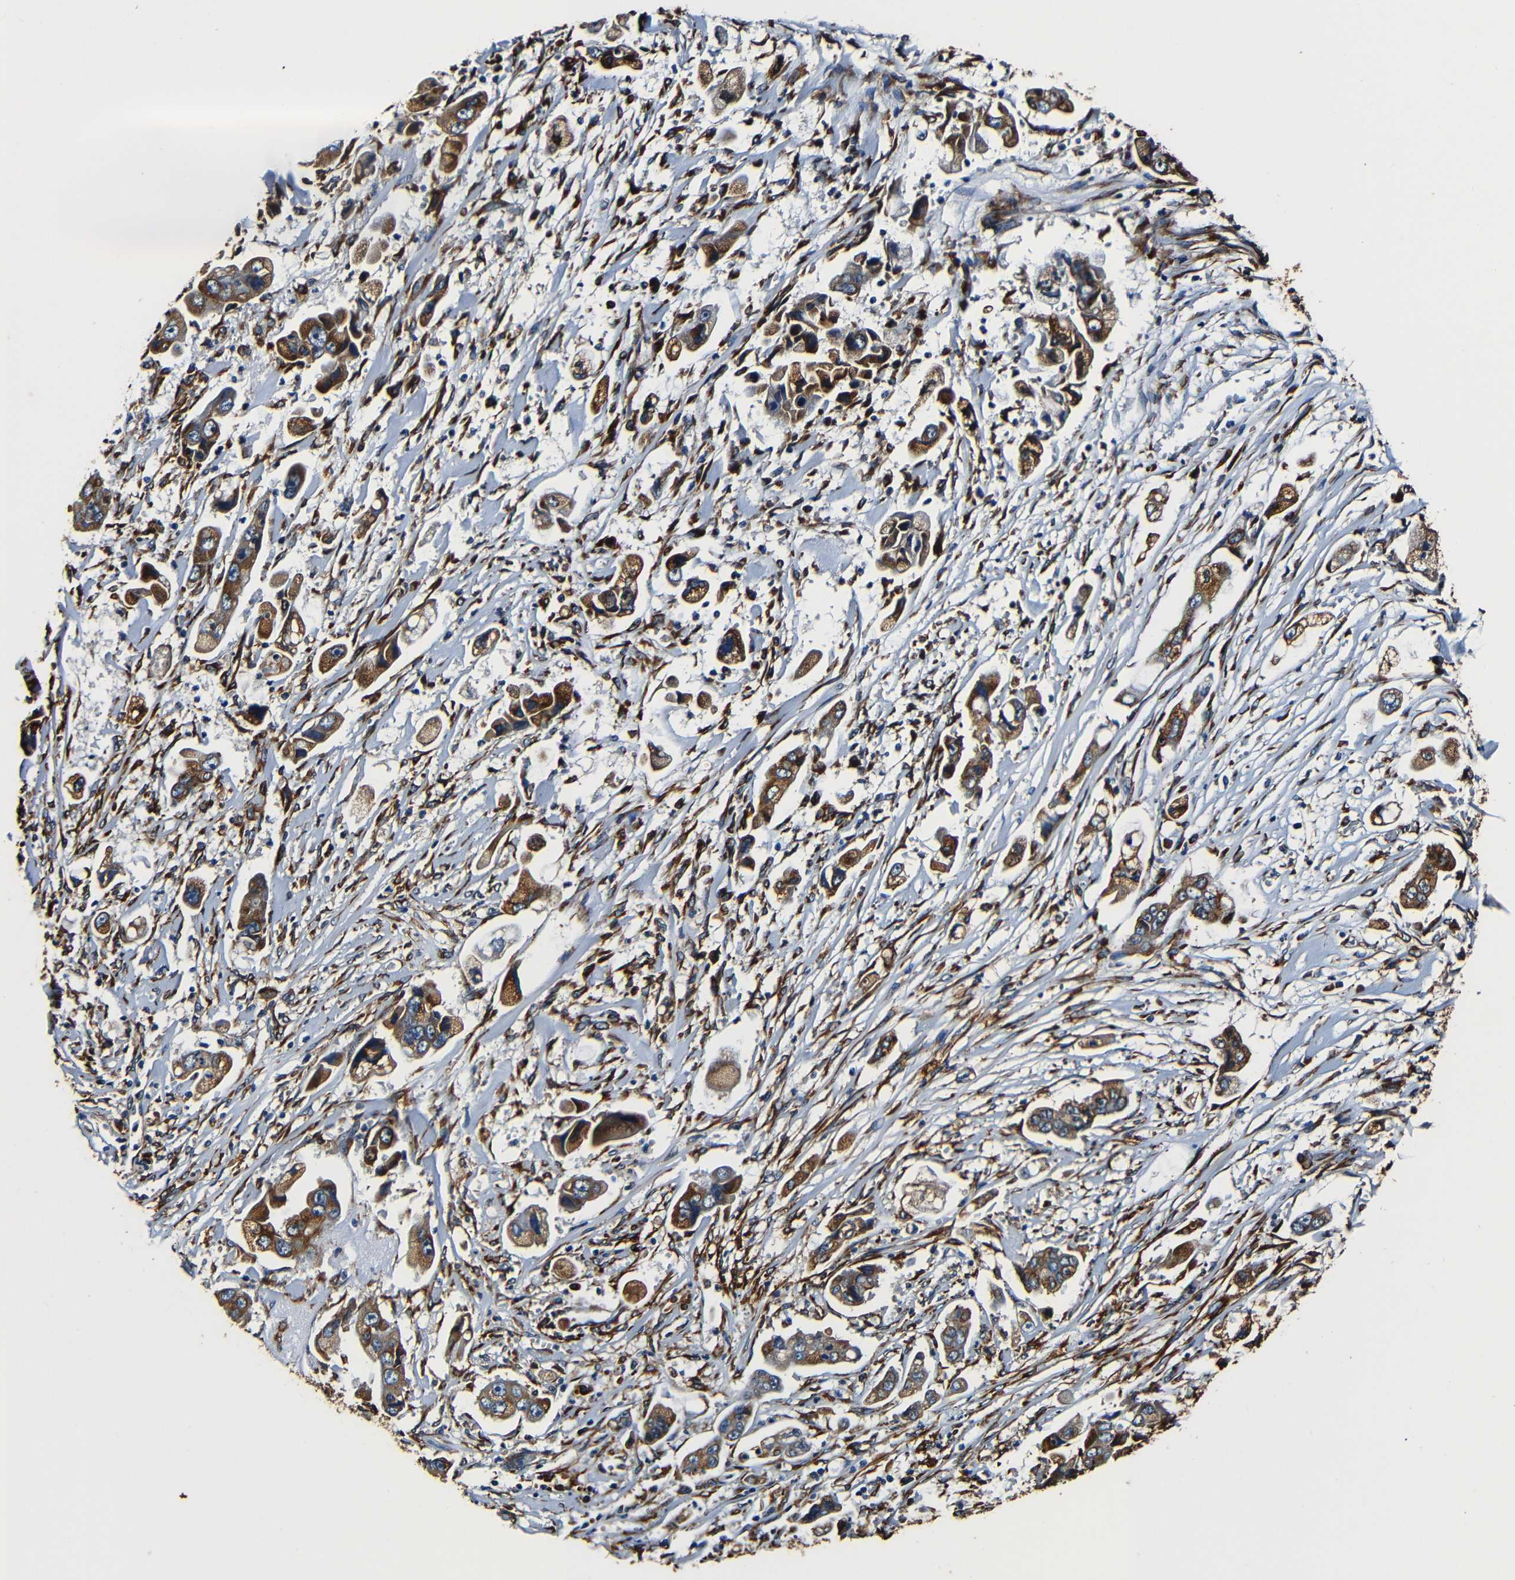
{"staining": {"intensity": "moderate", "quantity": ">75%", "location": "cytoplasmic/membranous"}, "tissue": "stomach cancer", "cell_type": "Tumor cells", "image_type": "cancer", "snomed": [{"axis": "morphology", "description": "Adenocarcinoma, NOS"}, {"axis": "topography", "description": "Stomach"}], "caption": "Stomach cancer stained with a brown dye shows moderate cytoplasmic/membranous positive staining in about >75% of tumor cells.", "gene": "RRBP1", "patient": {"sex": "male", "age": 62}}